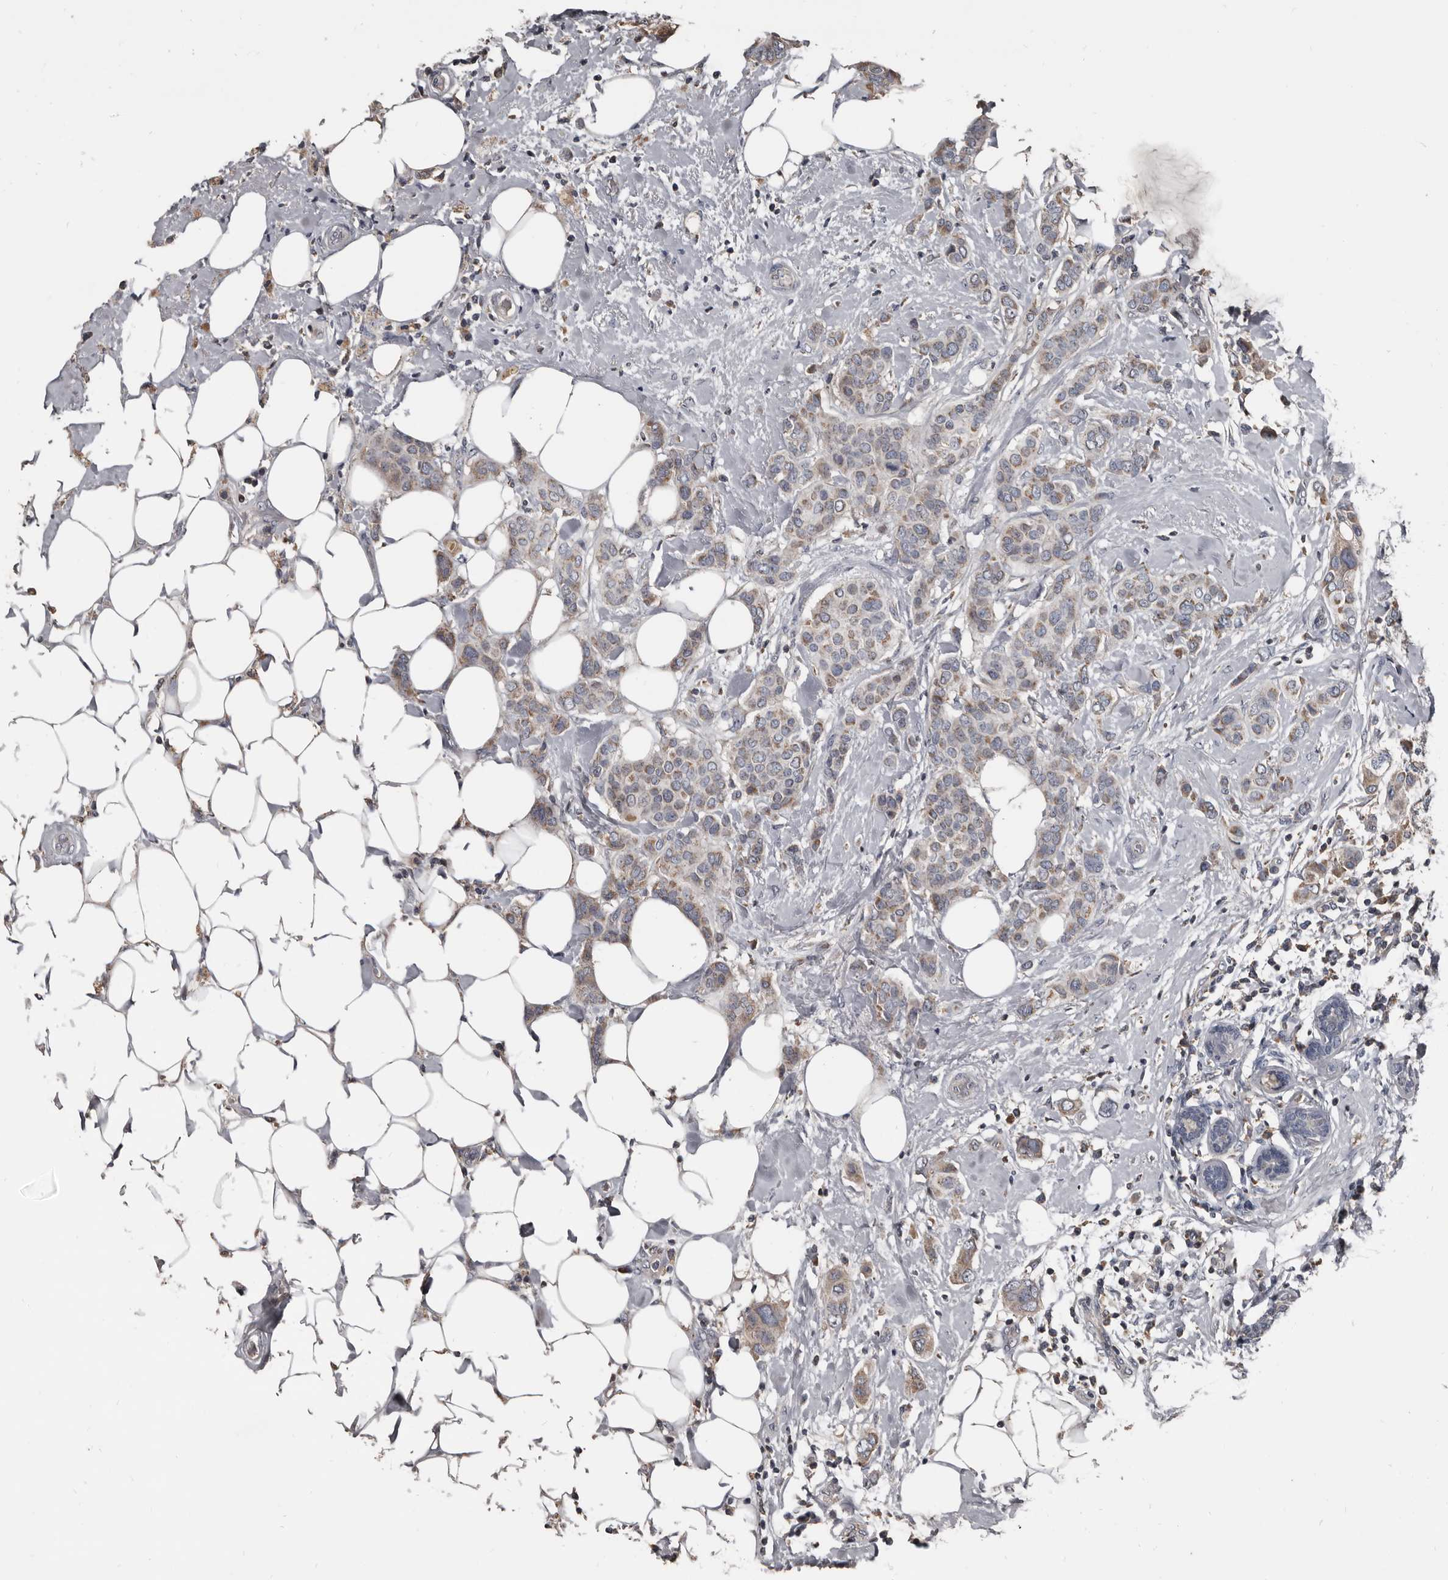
{"staining": {"intensity": "weak", "quantity": ">75%", "location": "cytoplasmic/membranous"}, "tissue": "breast cancer", "cell_type": "Tumor cells", "image_type": "cancer", "snomed": [{"axis": "morphology", "description": "Lobular carcinoma"}, {"axis": "topography", "description": "Breast"}], "caption": "An immunohistochemistry (IHC) image of neoplastic tissue is shown. Protein staining in brown highlights weak cytoplasmic/membranous positivity in breast cancer (lobular carcinoma) within tumor cells.", "gene": "GREB1", "patient": {"sex": "female", "age": 51}}